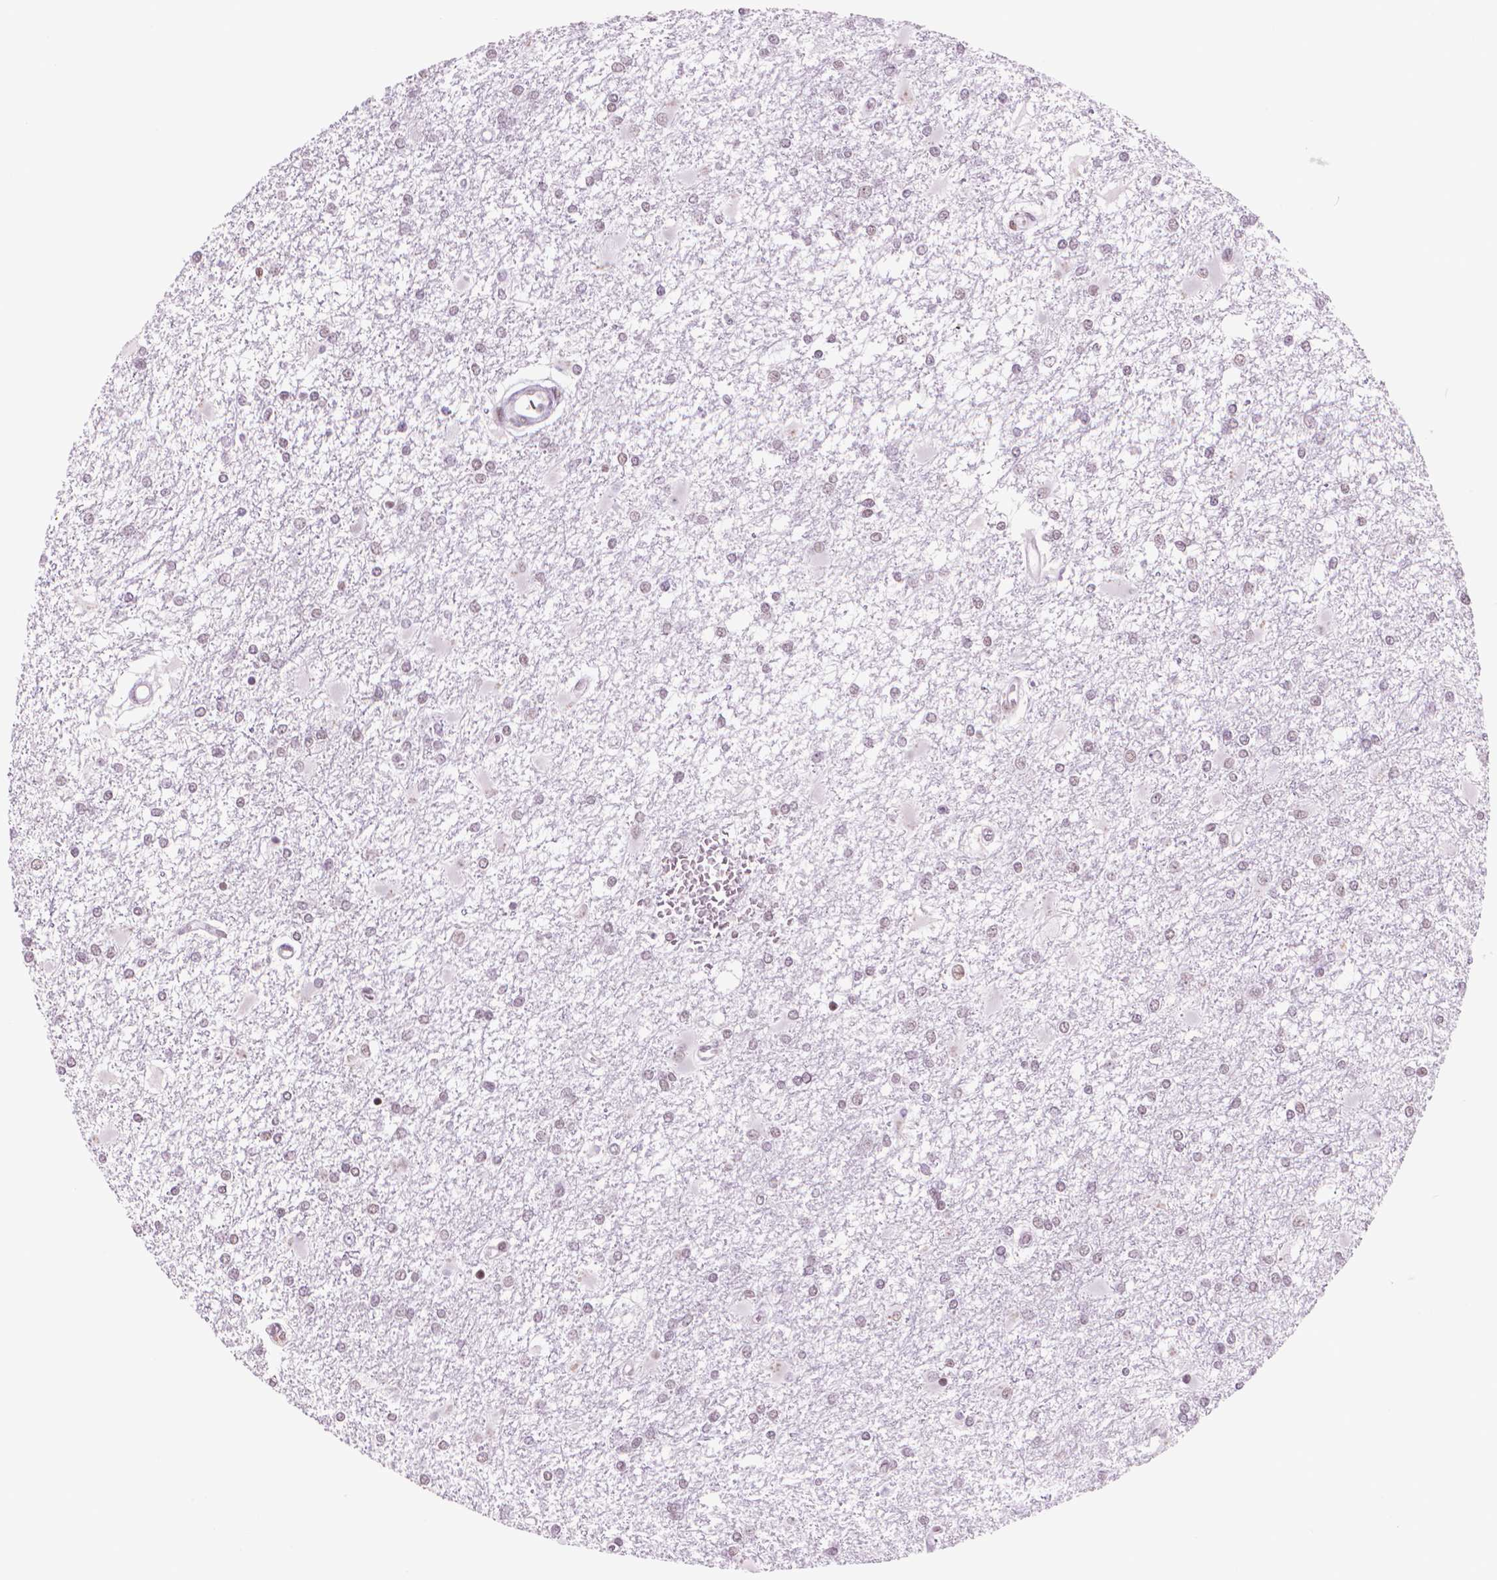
{"staining": {"intensity": "weak", "quantity": "25%-75%", "location": "nuclear"}, "tissue": "glioma", "cell_type": "Tumor cells", "image_type": "cancer", "snomed": [{"axis": "morphology", "description": "Glioma, malignant, High grade"}, {"axis": "topography", "description": "Cerebral cortex"}], "caption": "Immunohistochemistry (IHC) of human glioma shows low levels of weak nuclear positivity in approximately 25%-75% of tumor cells. The protein of interest is shown in brown color, while the nuclei are stained blue.", "gene": "POLR3D", "patient": {"sex": "male", "age": 79}}